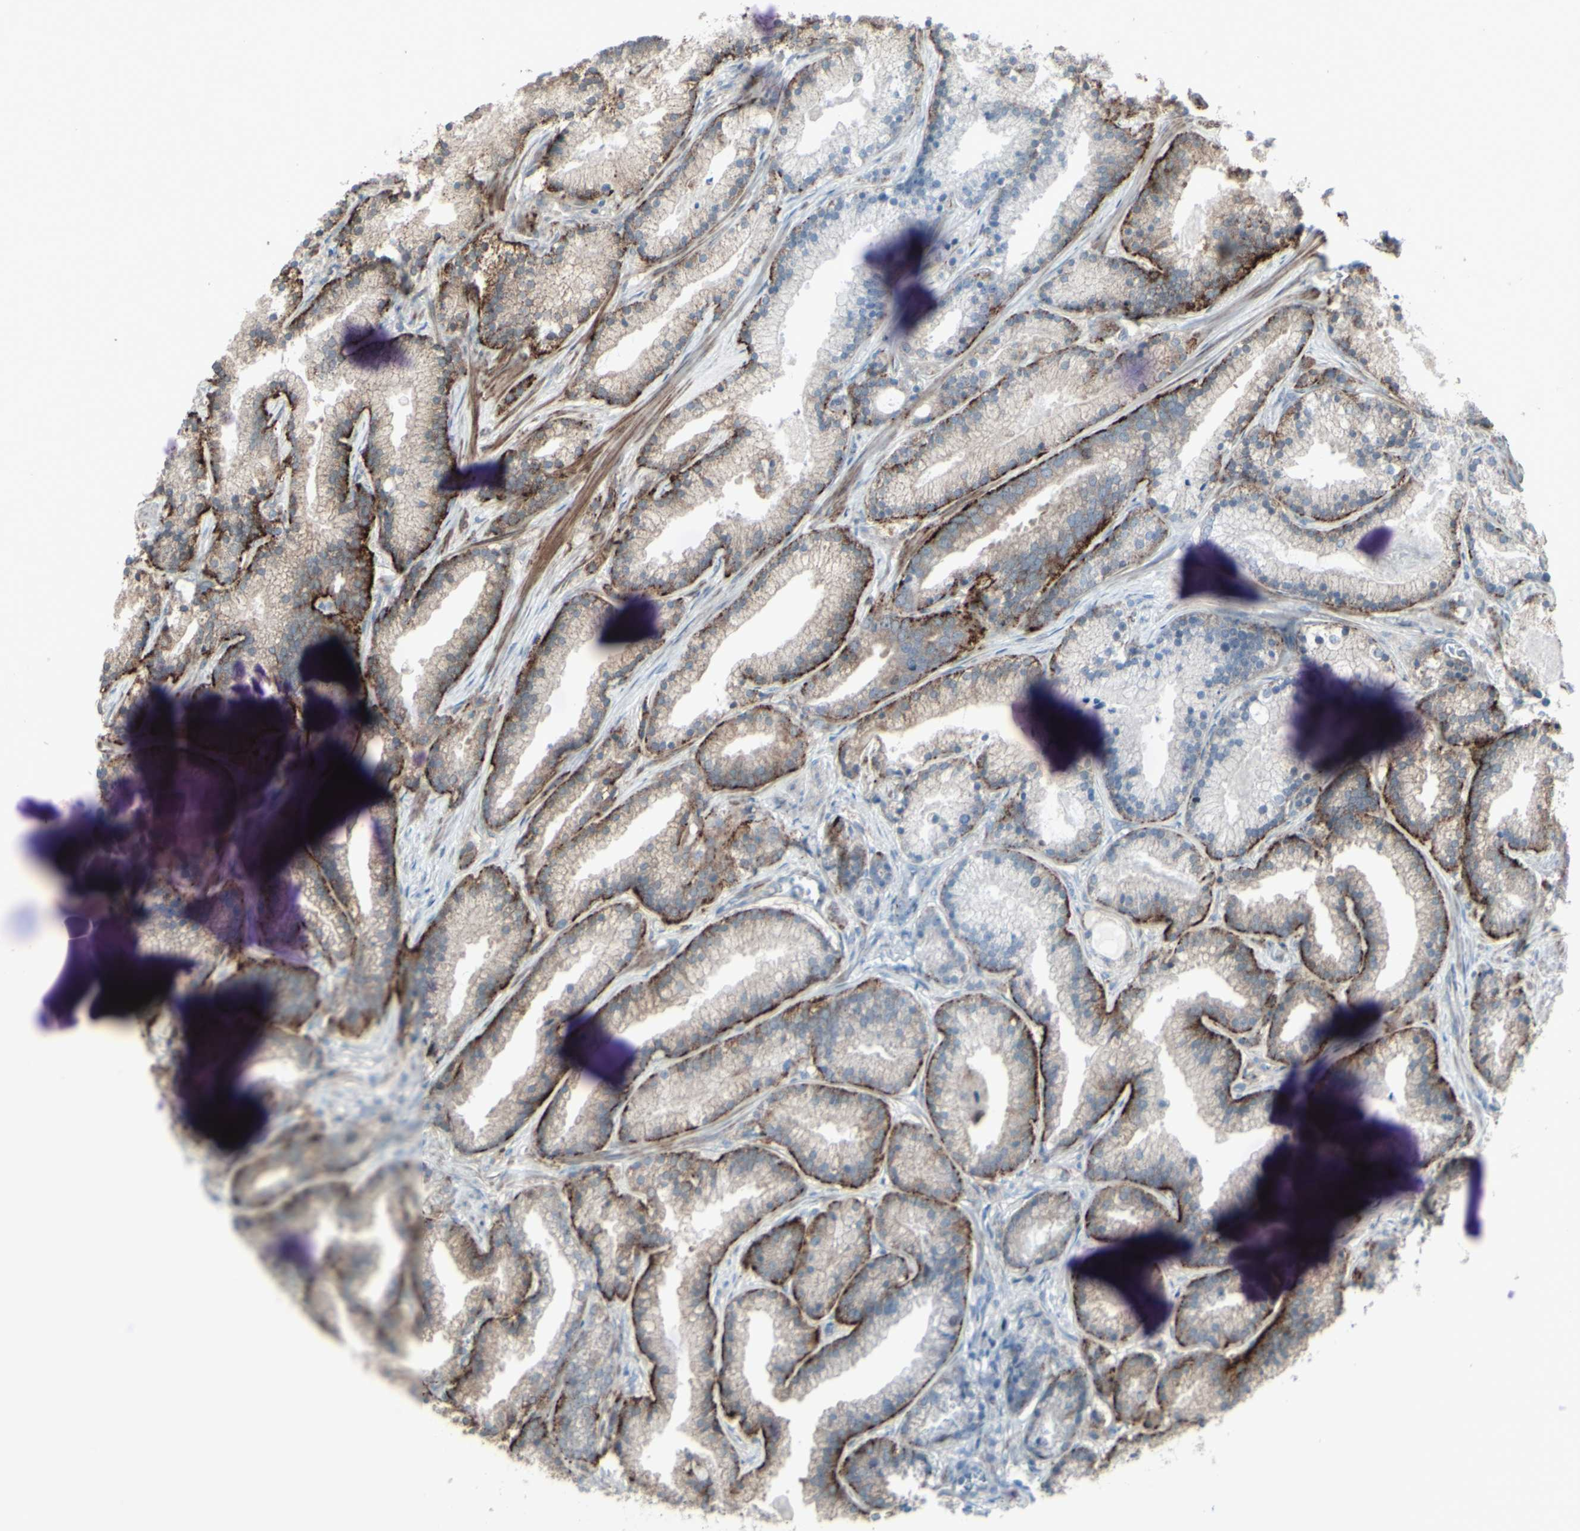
{"staining": {"intensity": "moderate", "quantity": ">75%", "location": "cytoplasmic/membranous"}, "tissue": "prostate cancer", "cell_type": "Tumor cells", "image_type": "cancer", "snomed": [{"axis": "morphology", "description": "Adenocarcinoma, Low grade"}, {"axis": "topography", "description": "Prostate"}], "caption": "Human prostate low-grade adenocarcinoma stained with a protein marker exhibits moderate staining in tumor cells.", "gene": "GMNN", "patient": {"sex": "male", "age": 59}}